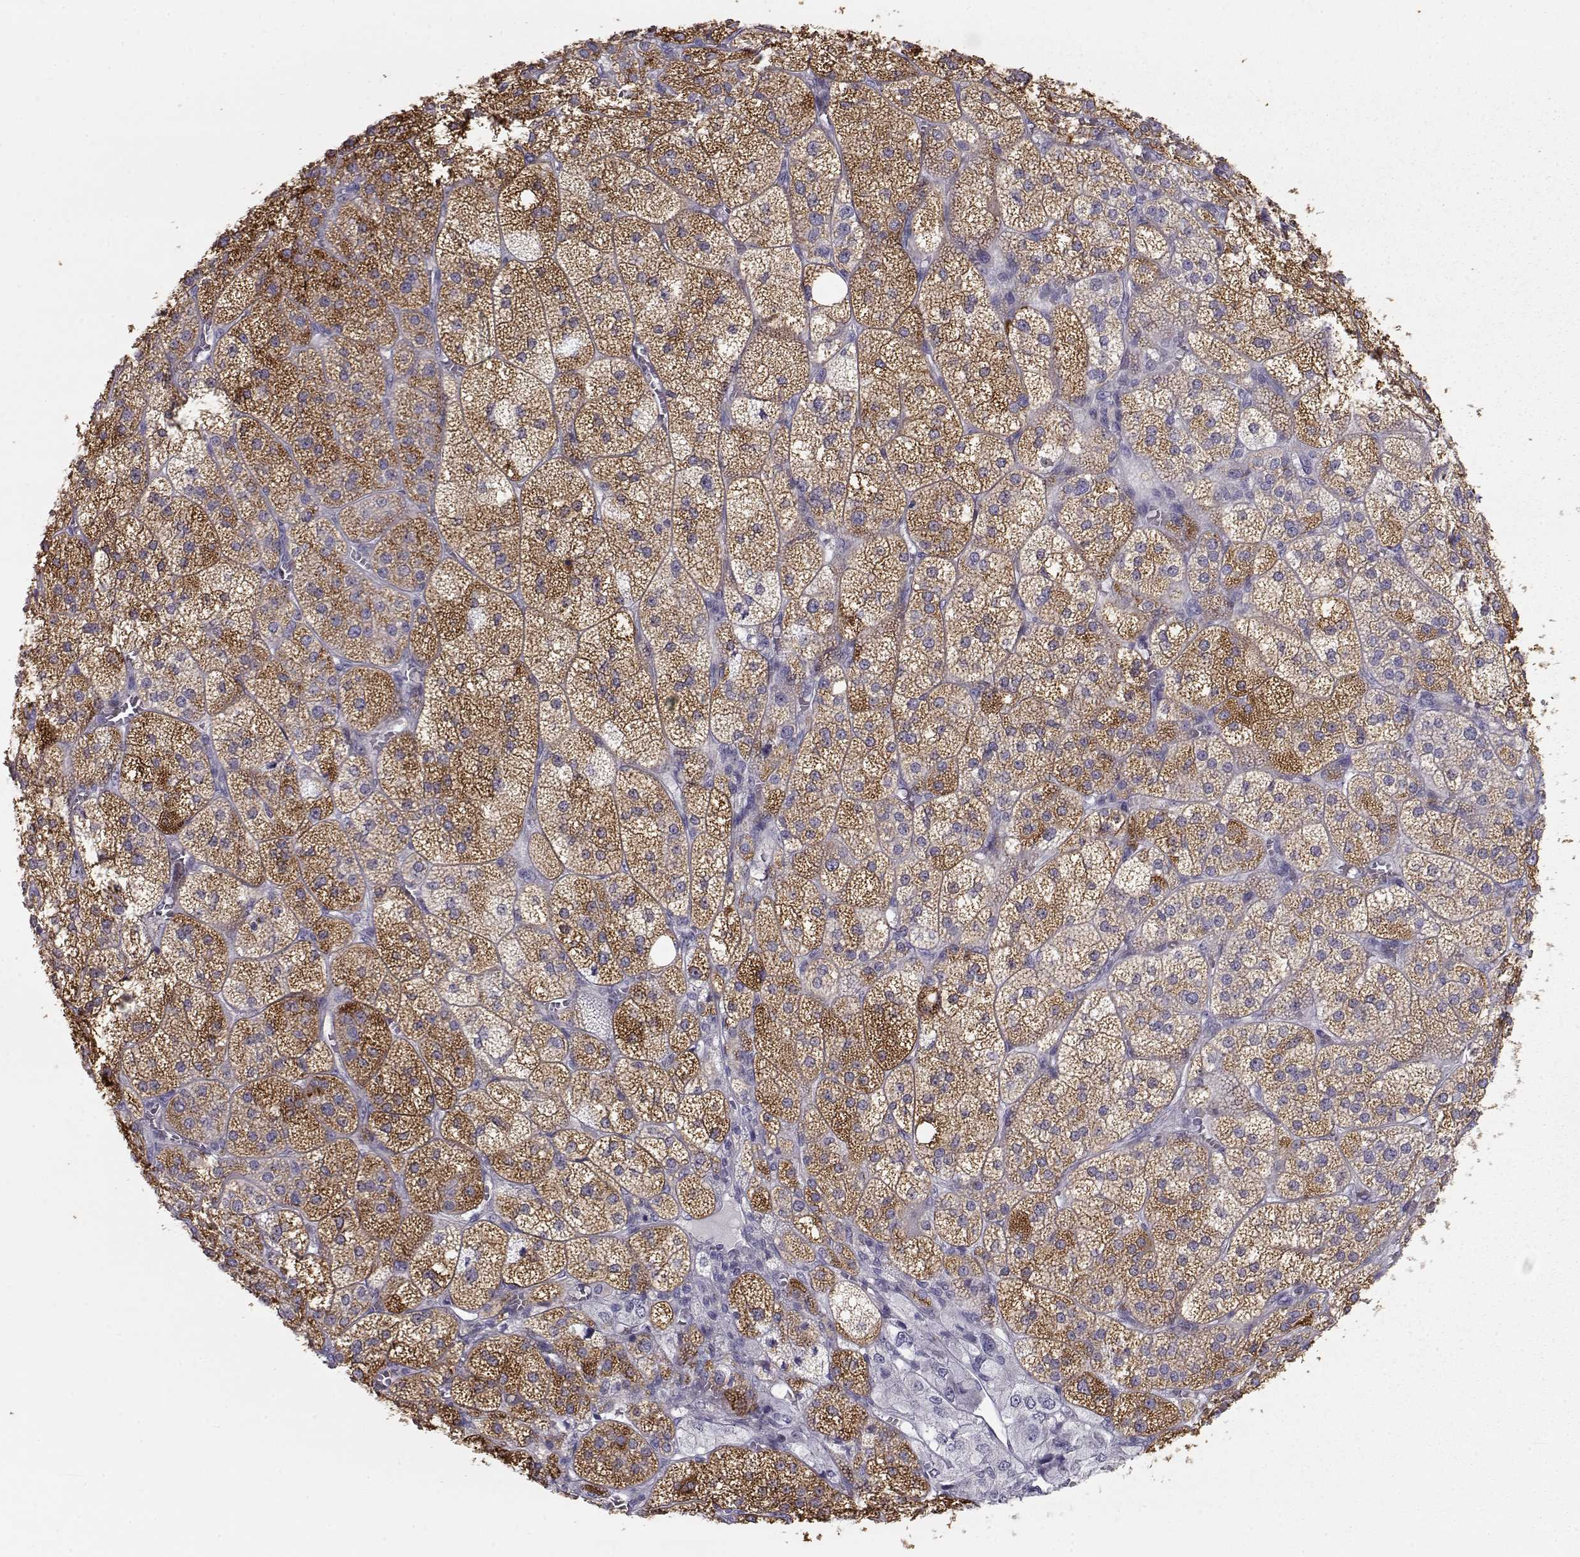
{"staining": {"intensity": "strong", "quantity": ">75%", "location": "cytoplasmic/membranous"}, "tissue": "adrenal gland", "cell_type": "Glandular cells", "image_type": "normal", "snomed": [{"axis": "morphology", "description": "Normal tissue, NOS"}, {"axis": "topography", "description": "Adrenal gland"}], "caption": "IHC of benign adrenal gland demonstrates high levels of strong cytoplasmic/membranous staining in about >75% of glandular cells. (DAB = brown stain, brightfield microscopy at high magnification).", "gene": "NPVF", "patient": {"sex": "female", "age": 60}}